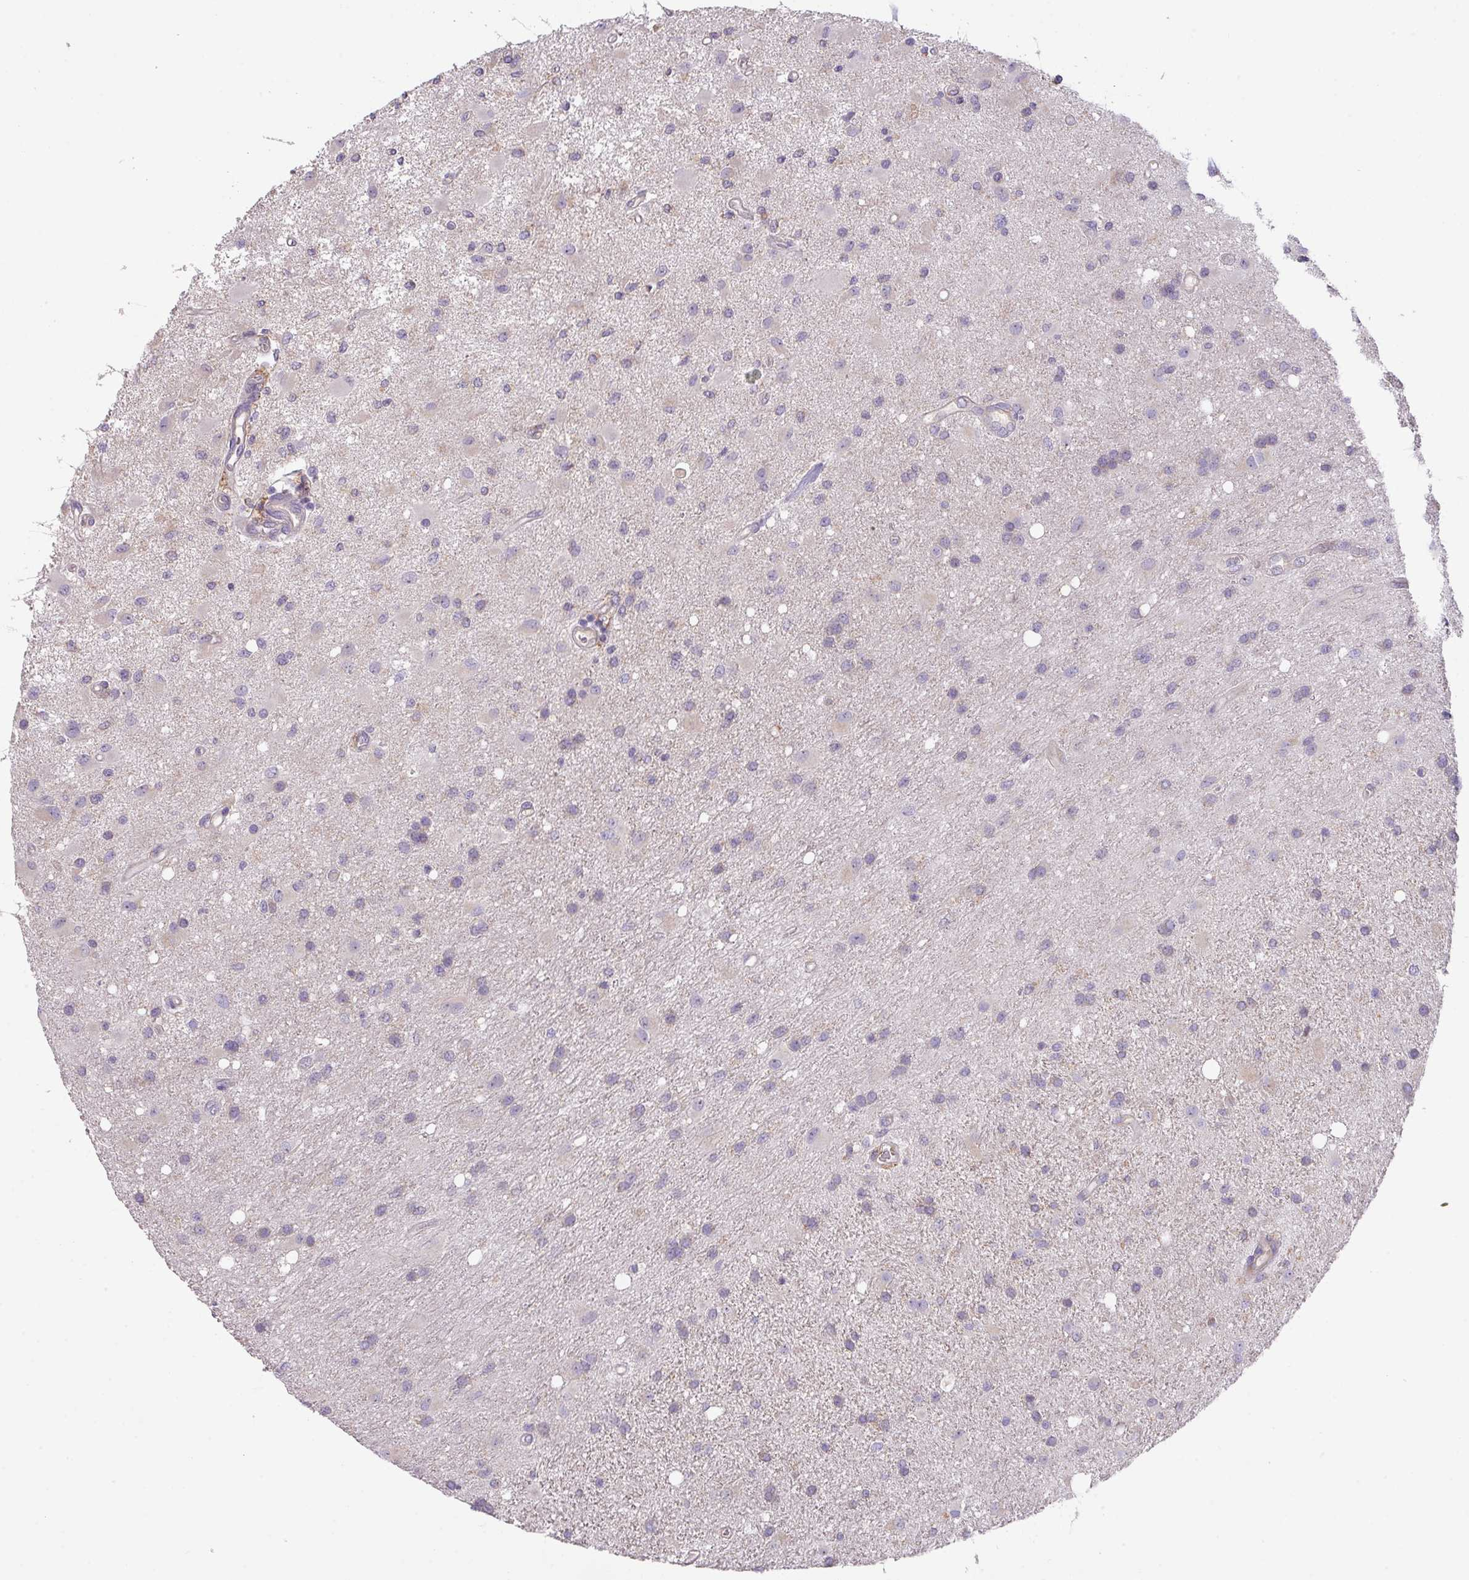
{"staining": {"intensity": "negative", "quantity": "none", "location": "none"}, "tissue": "glioma", "cell_type": "Tumor cells", "image_type": "cancer", "snomed": [{"axis": "morphology", "description": "Glioma, malignant, High grade"}, {"axis": "topography", "description": "Brain"}], "caption": "Histopathology image shows no significant protein staining in tumor cells of malignant high-grade glioma.", "gene": "ZNF394", "patient": {"sex": "male", "age": 67}}